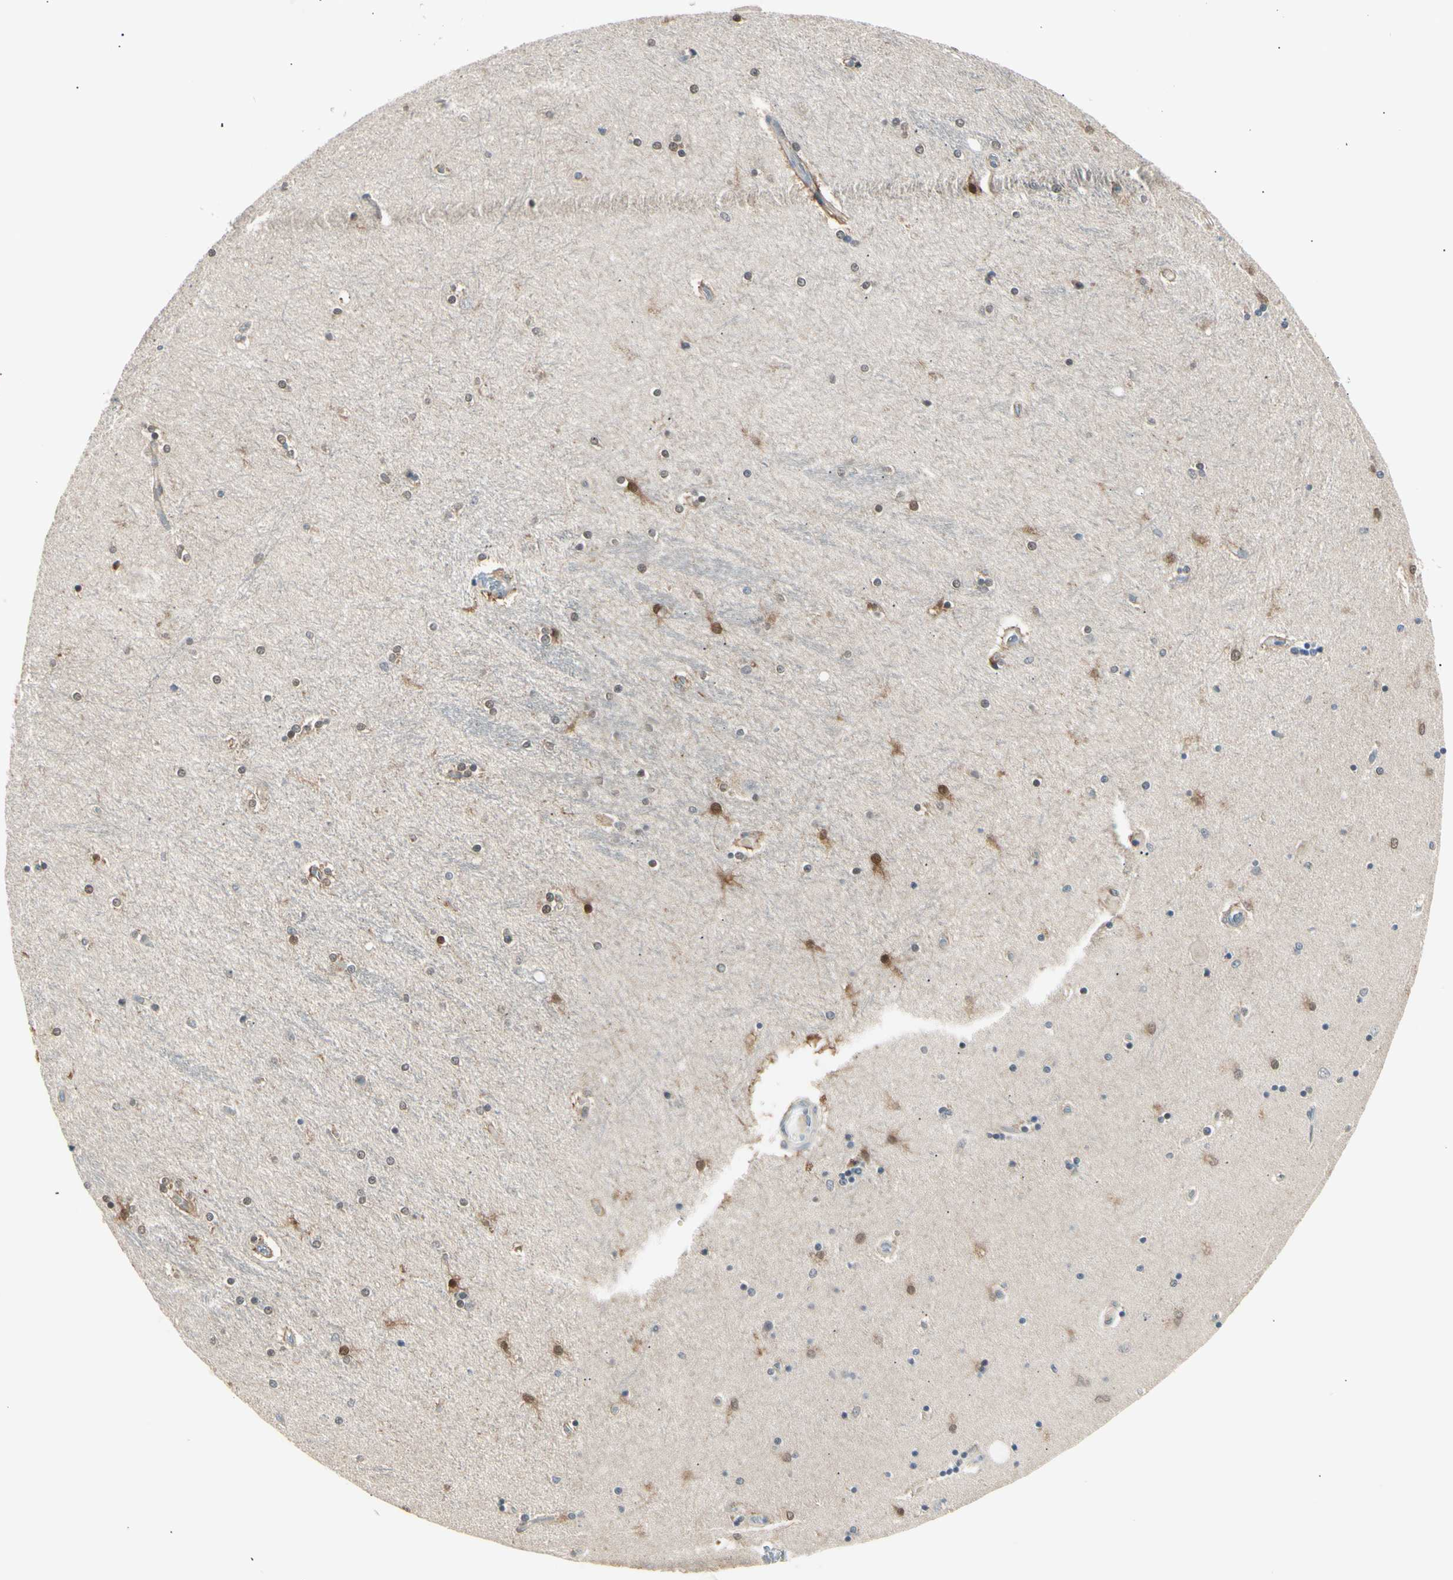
{"staining": {"intensity": "moderate", "quantity": "25%-75%", "location": "cytoplasmic/membranous,nuclear"}, "tissue": "hippocampus", "cell_type": "Glial cells", "image_type": "normal", "snomed": [{"axis": "morphology", "description": "Normal tissue, NOS"}, {"axis": "topography", "description": "Hippocampus"}], "caption": "The micrograph displays staining of unremarkable hippocampus, revealing moderate cytoplasmic/membranous,nuclear protein expression (brown color) within glial cells. (DAB (3,3'-diaminobenzidine) IHC, brown staining for protein, blue staining for nuclei).", "gene": "LHPP", "patient": {"sex": "female", "age": 54}}